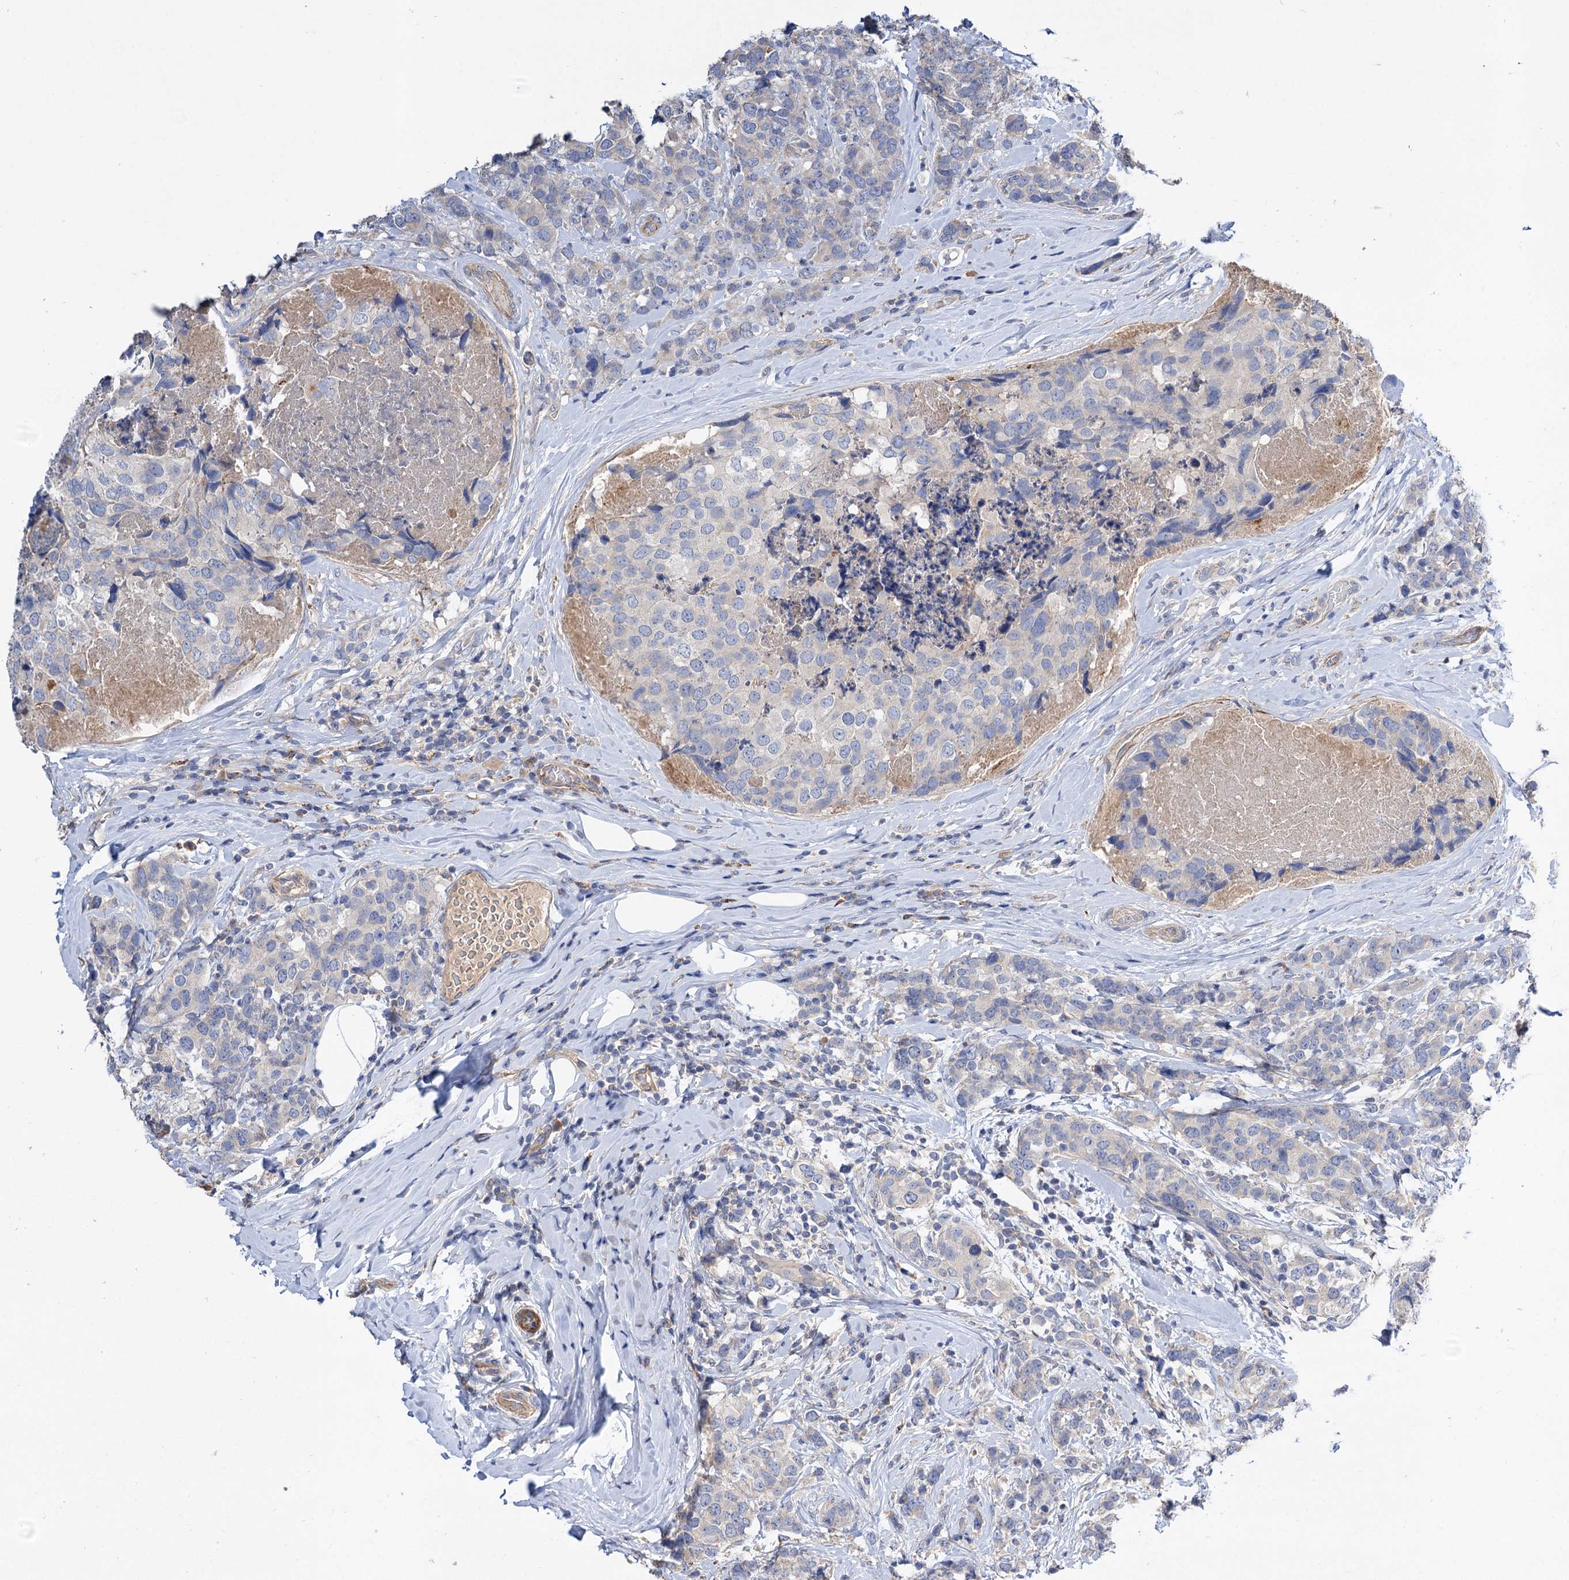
{"staining": {"intensity": "negative", "quantity": "none", "location": "none"}, "tissue": "breast cancer", "cell_type": "Tumor cells", "image_type": "cancer", "snomed": [{"axis": "morphology", "description": "Lobular carcinoma"}, {"axis": "topography", "description": "Breast"}], "caption": "Immunohistochemistry photomicrograph of neoplastic tissue: human breast cancer stained with DAB (3,3'-diaminobenzidine) reveals no significant protein expression in tumor cells. (DAB (3,3'-diaminobenzidine) immunohistochemistry, high magnification).", "gene": "NUDCD2", "patient": {"sex": "female", "age": 59}}